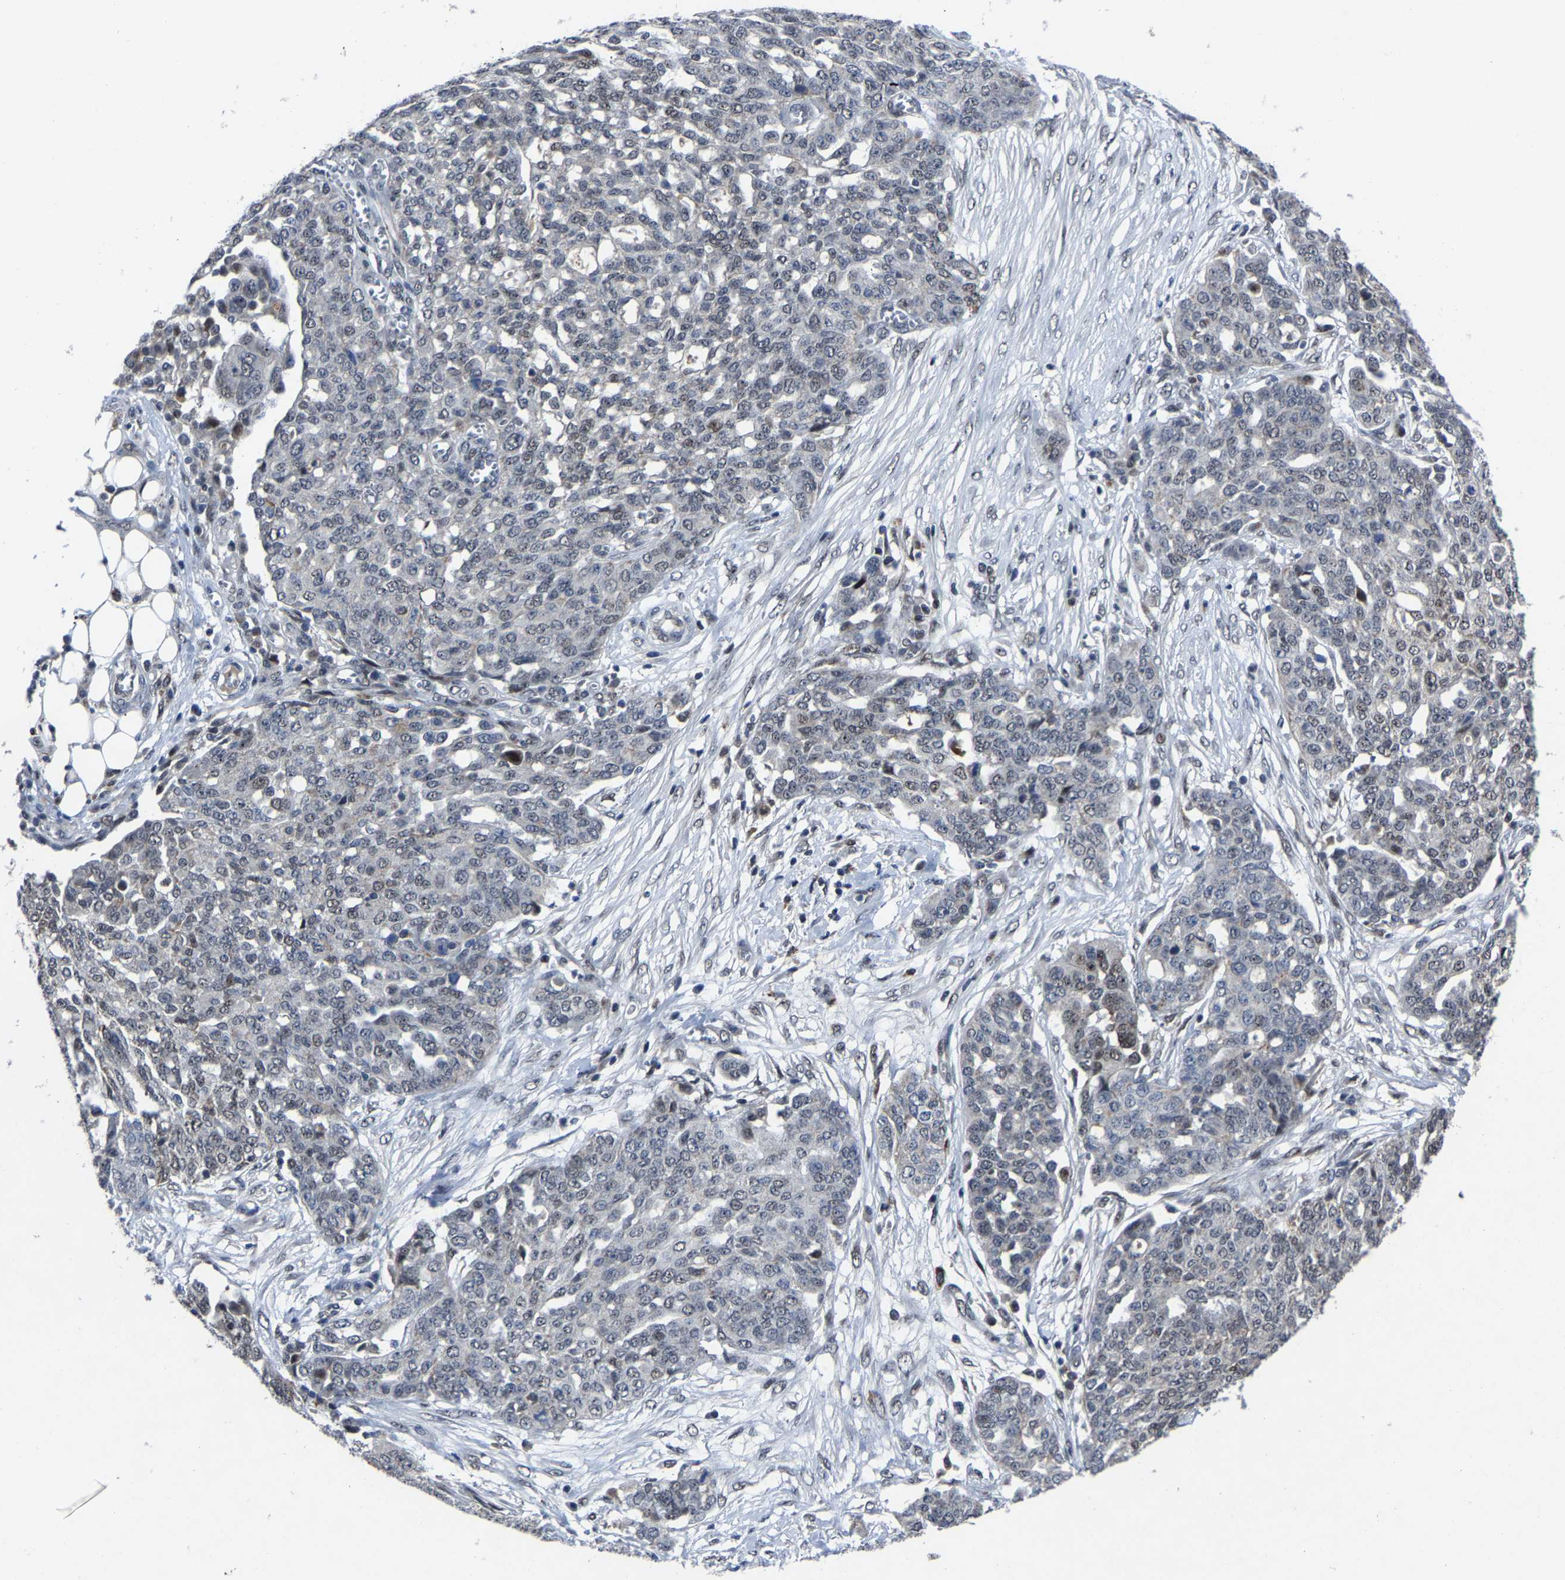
{"staining": {"intensity": "weak", "quantity": "<25%", "location": "nuclear"}, "tissue": "ovarian cancer", "cell_type": "Tumor cells", "image_type": "cancer", "snomed": [{"axis": "morphology", "description": "Cystadenocarcinoma, serous, NOS"}, {"axis": "topography", "description": "Soft tissue"}, {"axis": "topography", "description": "Ovary"}], "caption": "Immunohistochemistry of human ovarian serous cystadenocarcinoma exhibits no positivity in tumor cells. (DAB immunohistochemistry visualized using brightfield microscopy, high magnification).", "gene": "LSM8", "patient": {"sex": "female", "age": 57}}